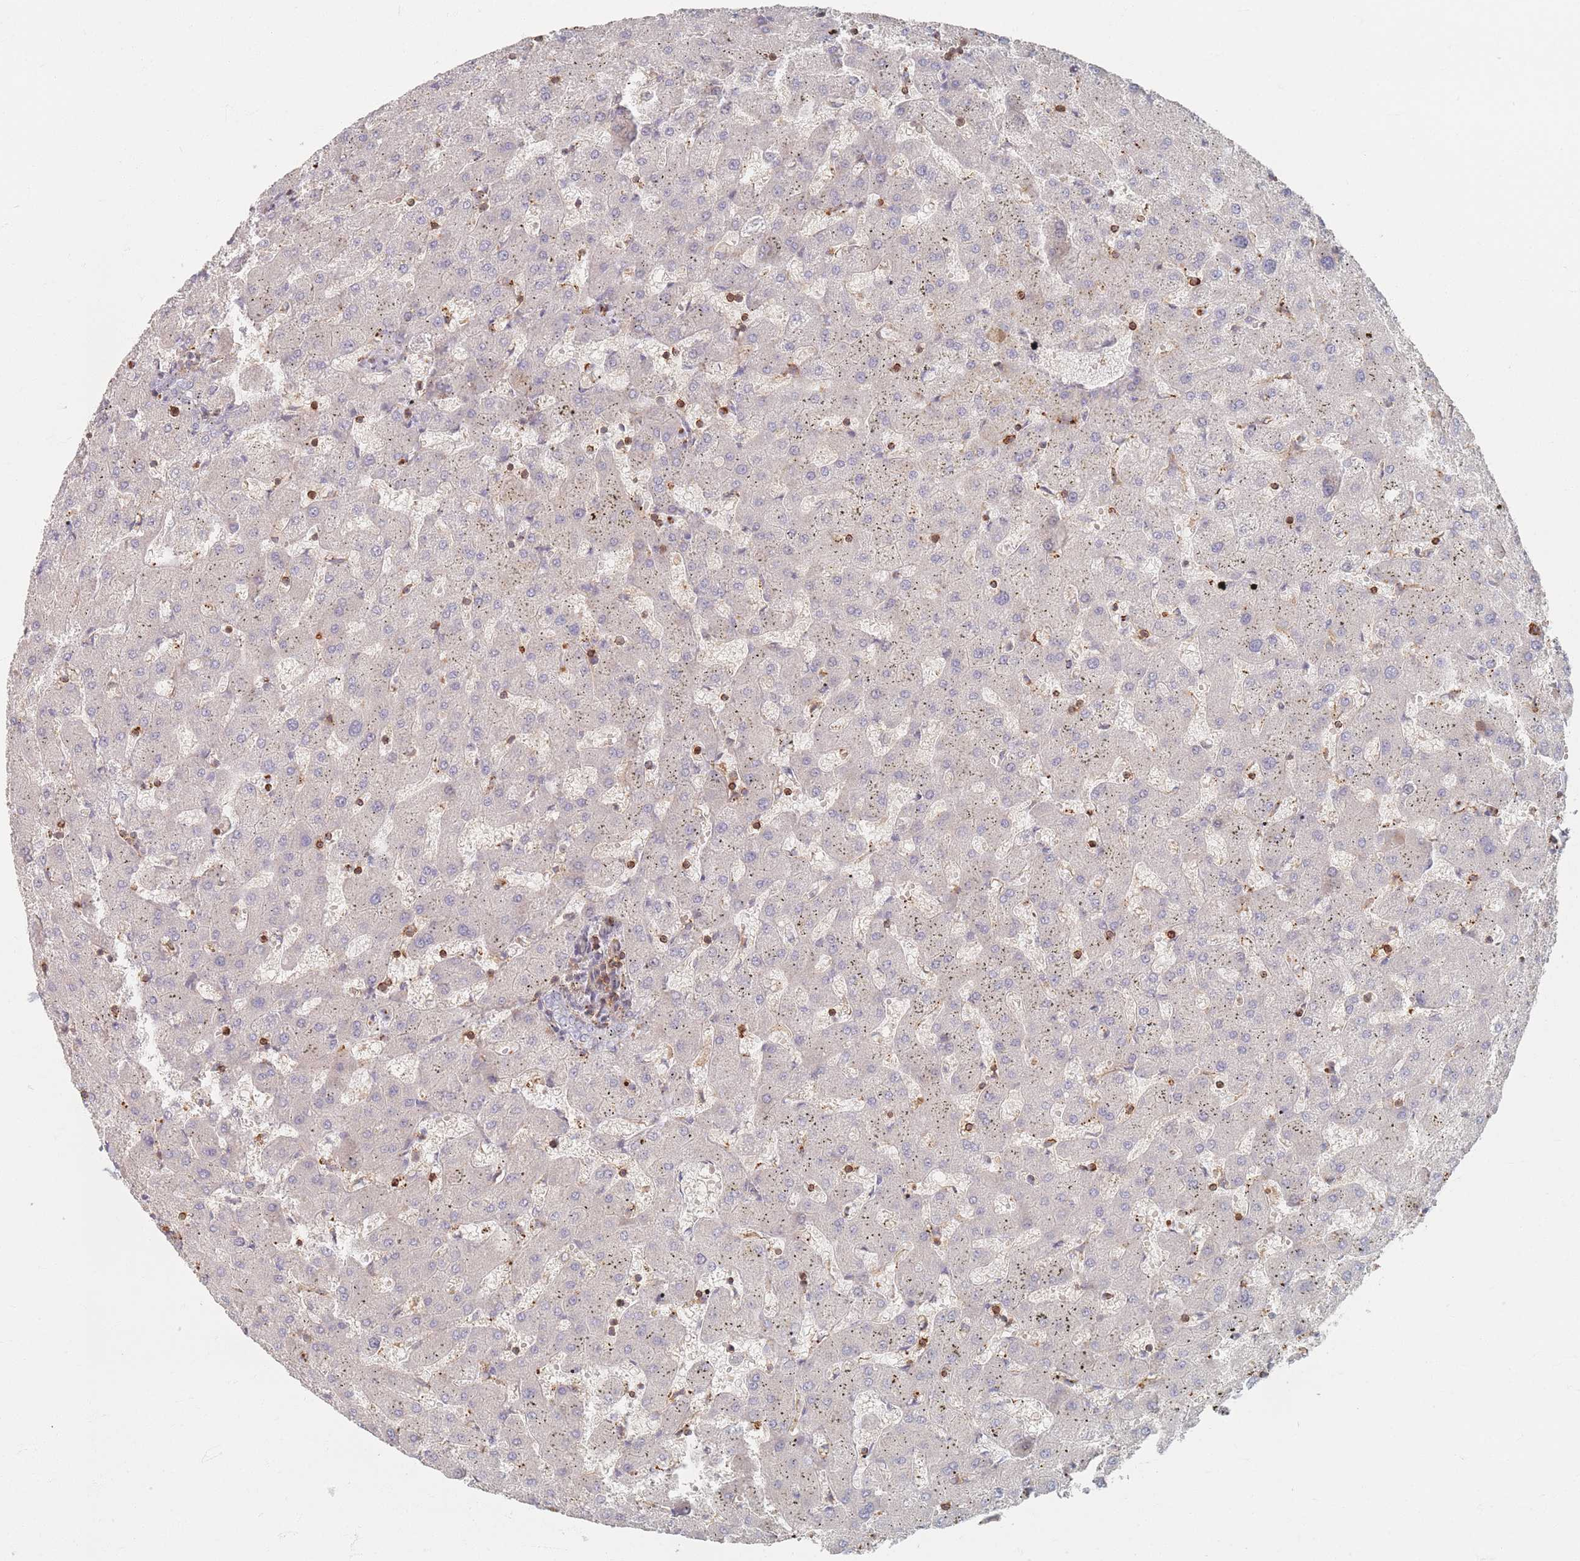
{"staining": {"intensity": "negative", "quantity": "none", "location": "none"}, "tissue": "liver", "cell_type": "Cholangiocytes", "image_type": "normal", "snomed": [{"axis": "morphology", "description": "Normal tissue, NOS"}, {"axis": "topography", "description": "Liver"}], "caption": "Immunohistochemistry micrograph of benign liver: liver stained with DAB (3,3'-diaminobenzidine) shows no significant protein positivity in cholangiocytes. Nuclei are stained in blue.", "gene": "ZKSCAN7", "patient": {"sex": "female", "age": 63}}